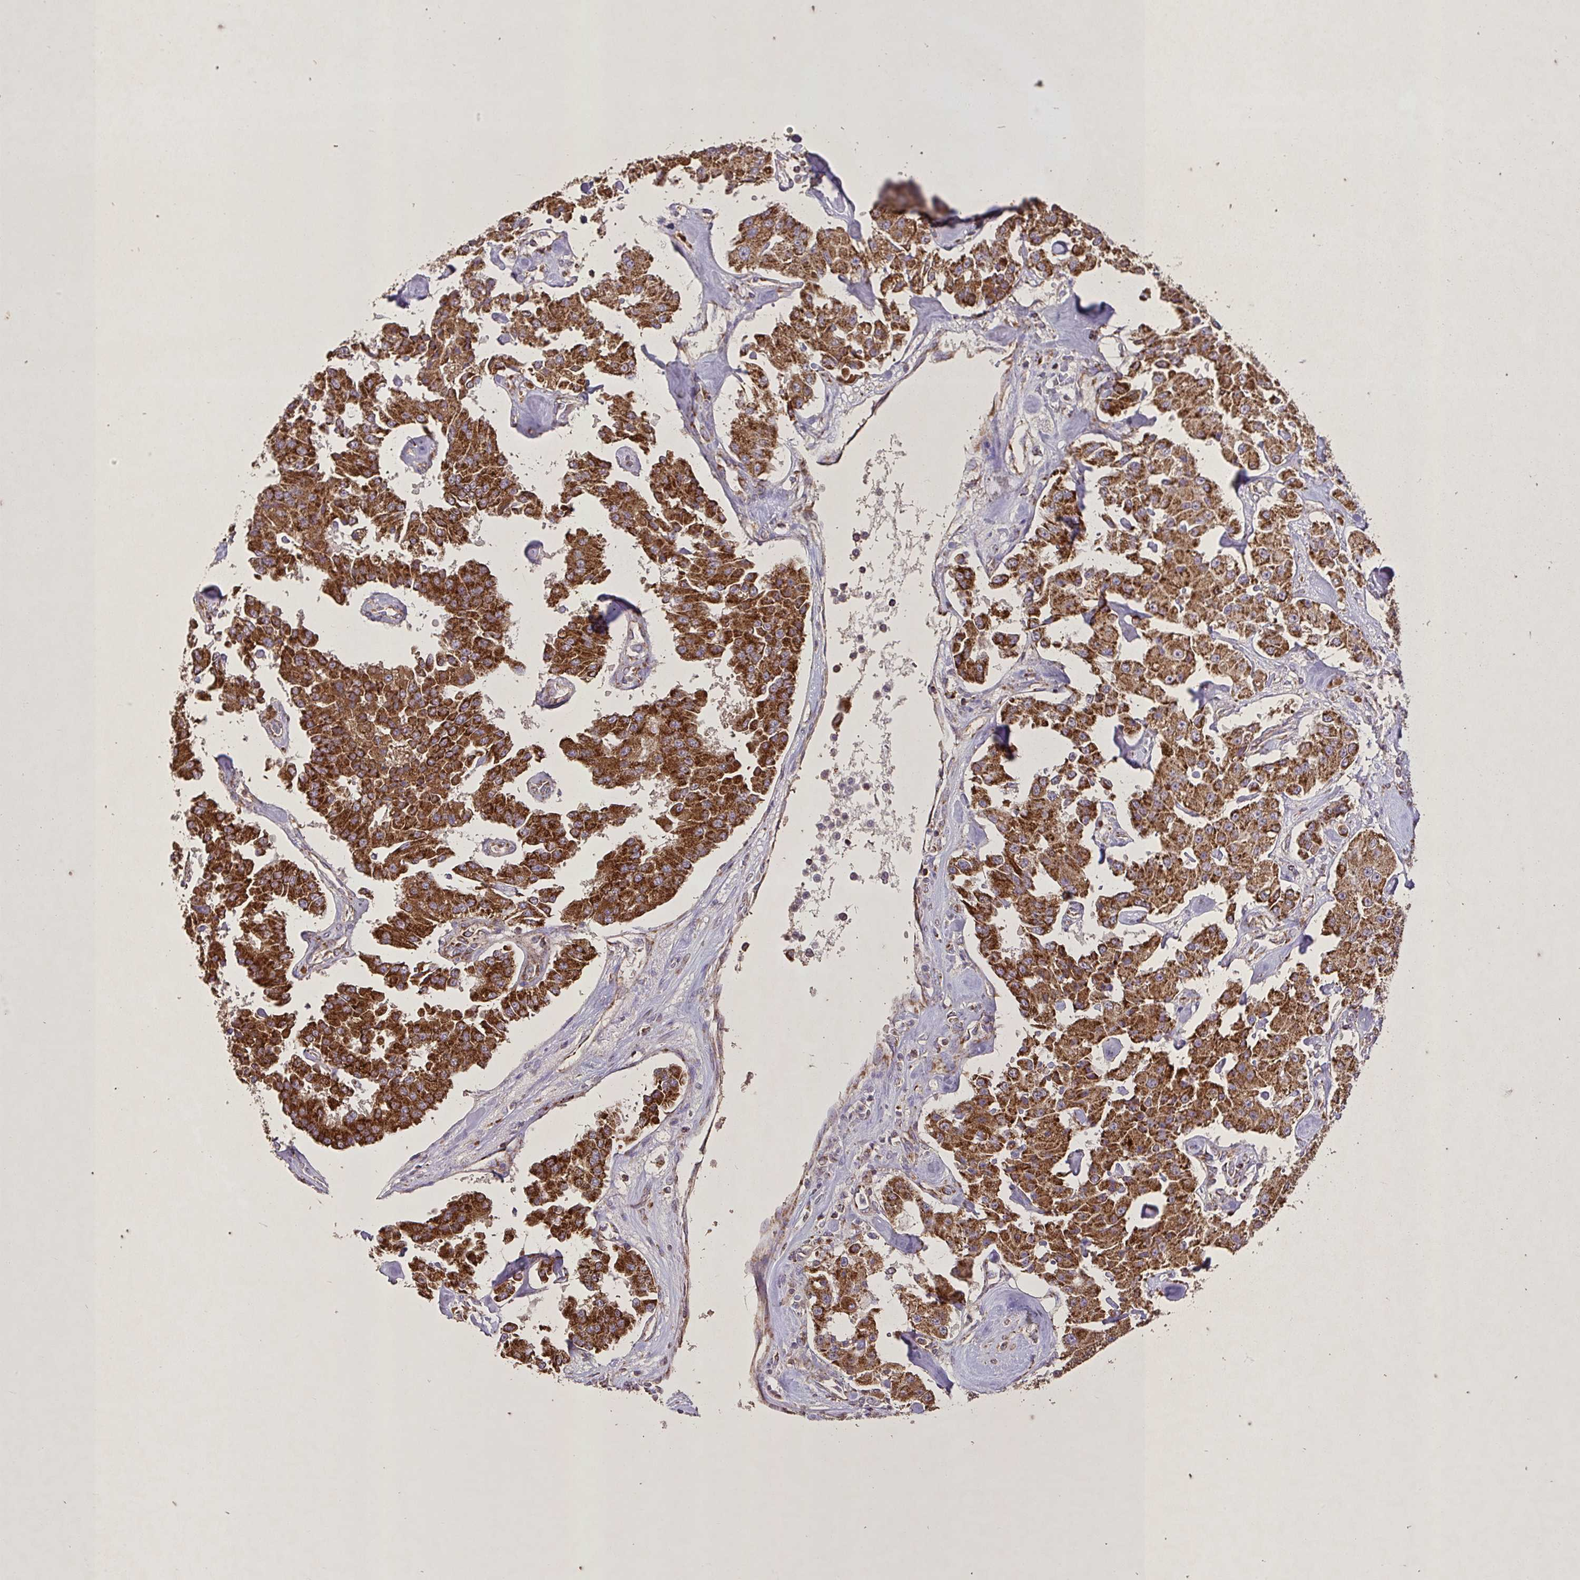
{"staining": {"intensity": "strong", "quantity": ">75%", "location": "cytoplasmic/membranous"}, "tissue": "carcinoid", "cell_type": "Tumor cells", "image_type": "cancer", "snomed": [{"axis": "morphology", "description": "Carcinoid, malignant, NOS"}, {"axis": "topography", "description": "Pancreas"}], "caption": "A brown stain highlights strong cytoplasmic/membranous positivity of a protein in malignant carcinoid tumor cells. (DAB (3,3'-diaminobenzidine) IHC, brown staining for protein, blue staining for nuclei).", "gene": "AGK", "patient": {"sex": "male", "age": 41}}